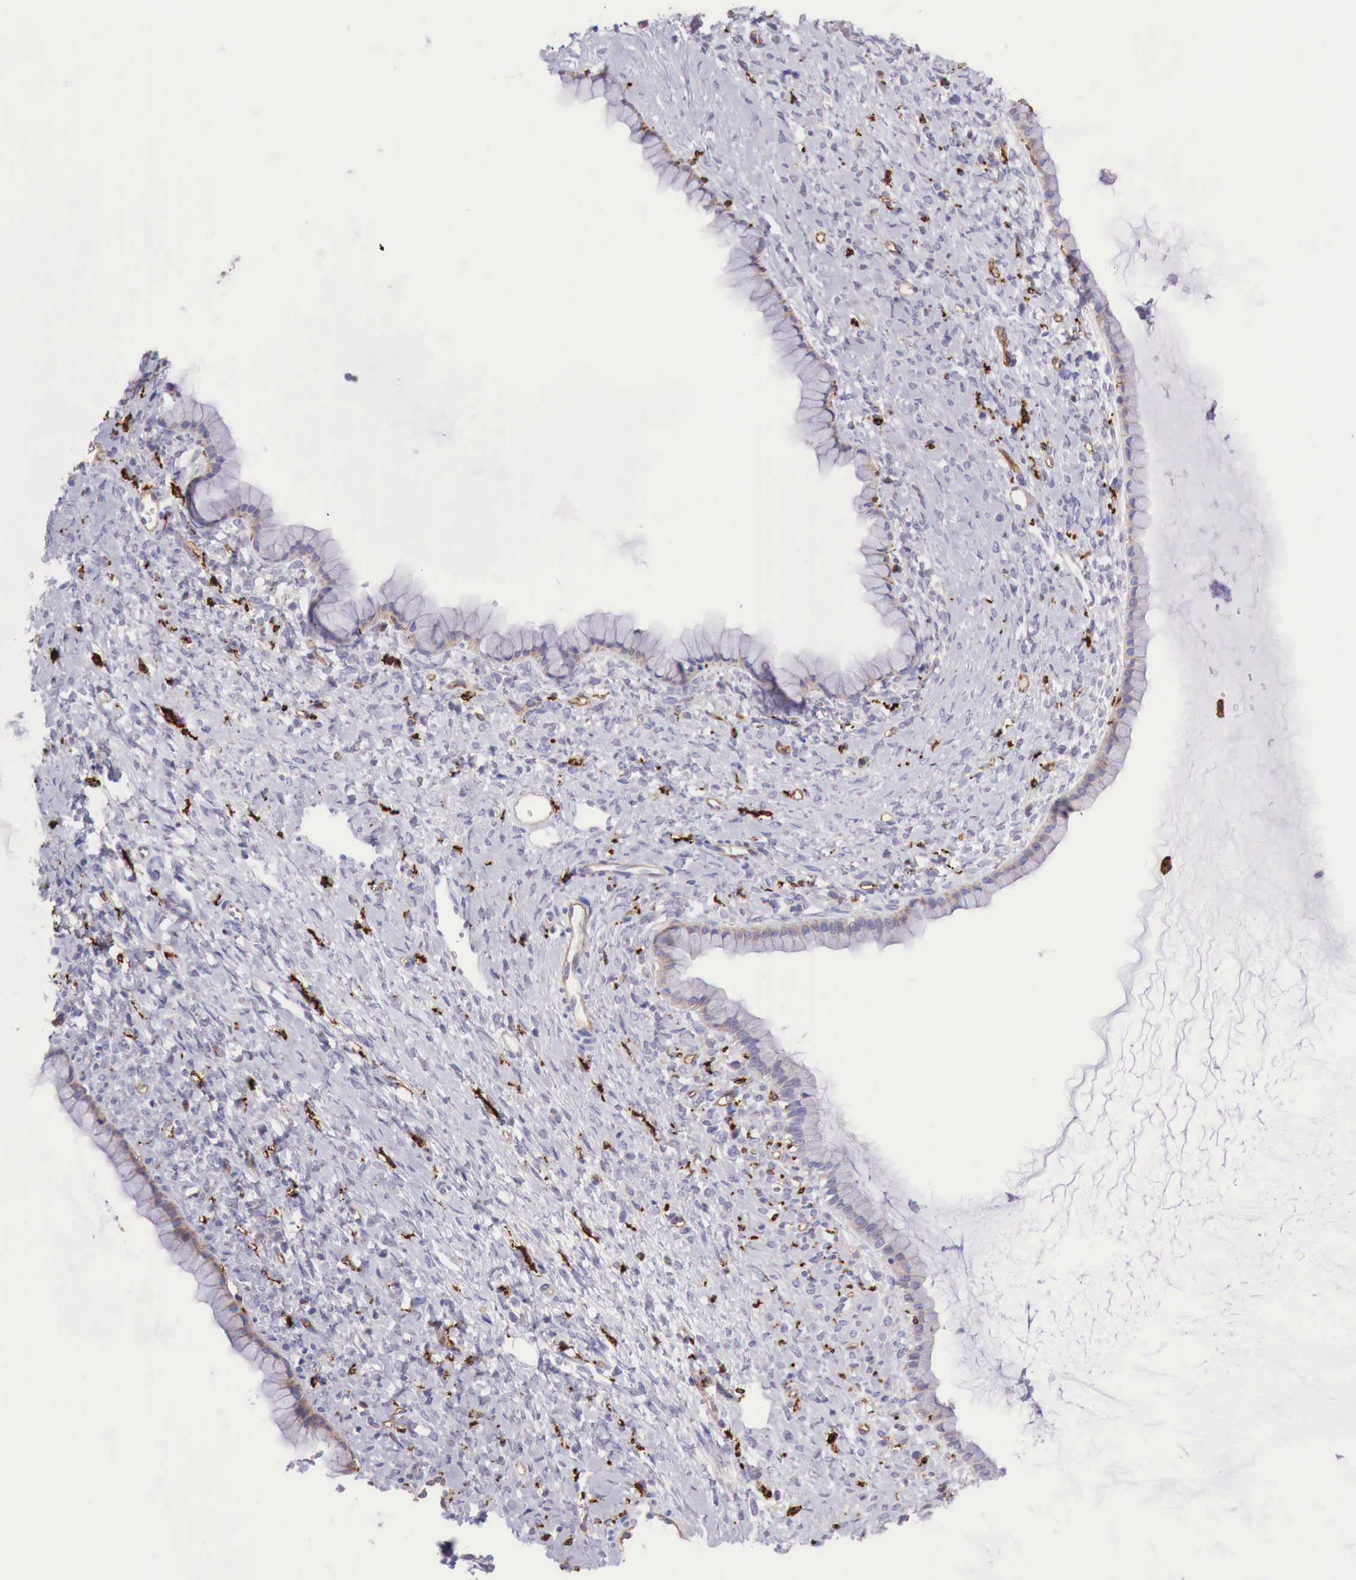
{"staining": {"intensity": "weak", "quantity": "25%-75%", "location": "cytoplasmic/membranous"}, "tissue": "ovarian cancer", "cell_type": "Tumor cells", "image_type": "cancer", "snomed": [{"axis": "morphology", "description": "Cystadenocarcinoma, mucinous, NOS"}, {"axis": "topography", "description": "Ovary"}], "caption": "Brown immunohistochemical staining in human ovarian cancer (mucinous cystadenocarcinoma) demonstrates weak cytoplasmic/membranous staining in approximately 25%-75% of tumor cells. Nuclei are stained in blue.", "gene": "MSR1", "patient": {"sex": "female", "age": 25}}